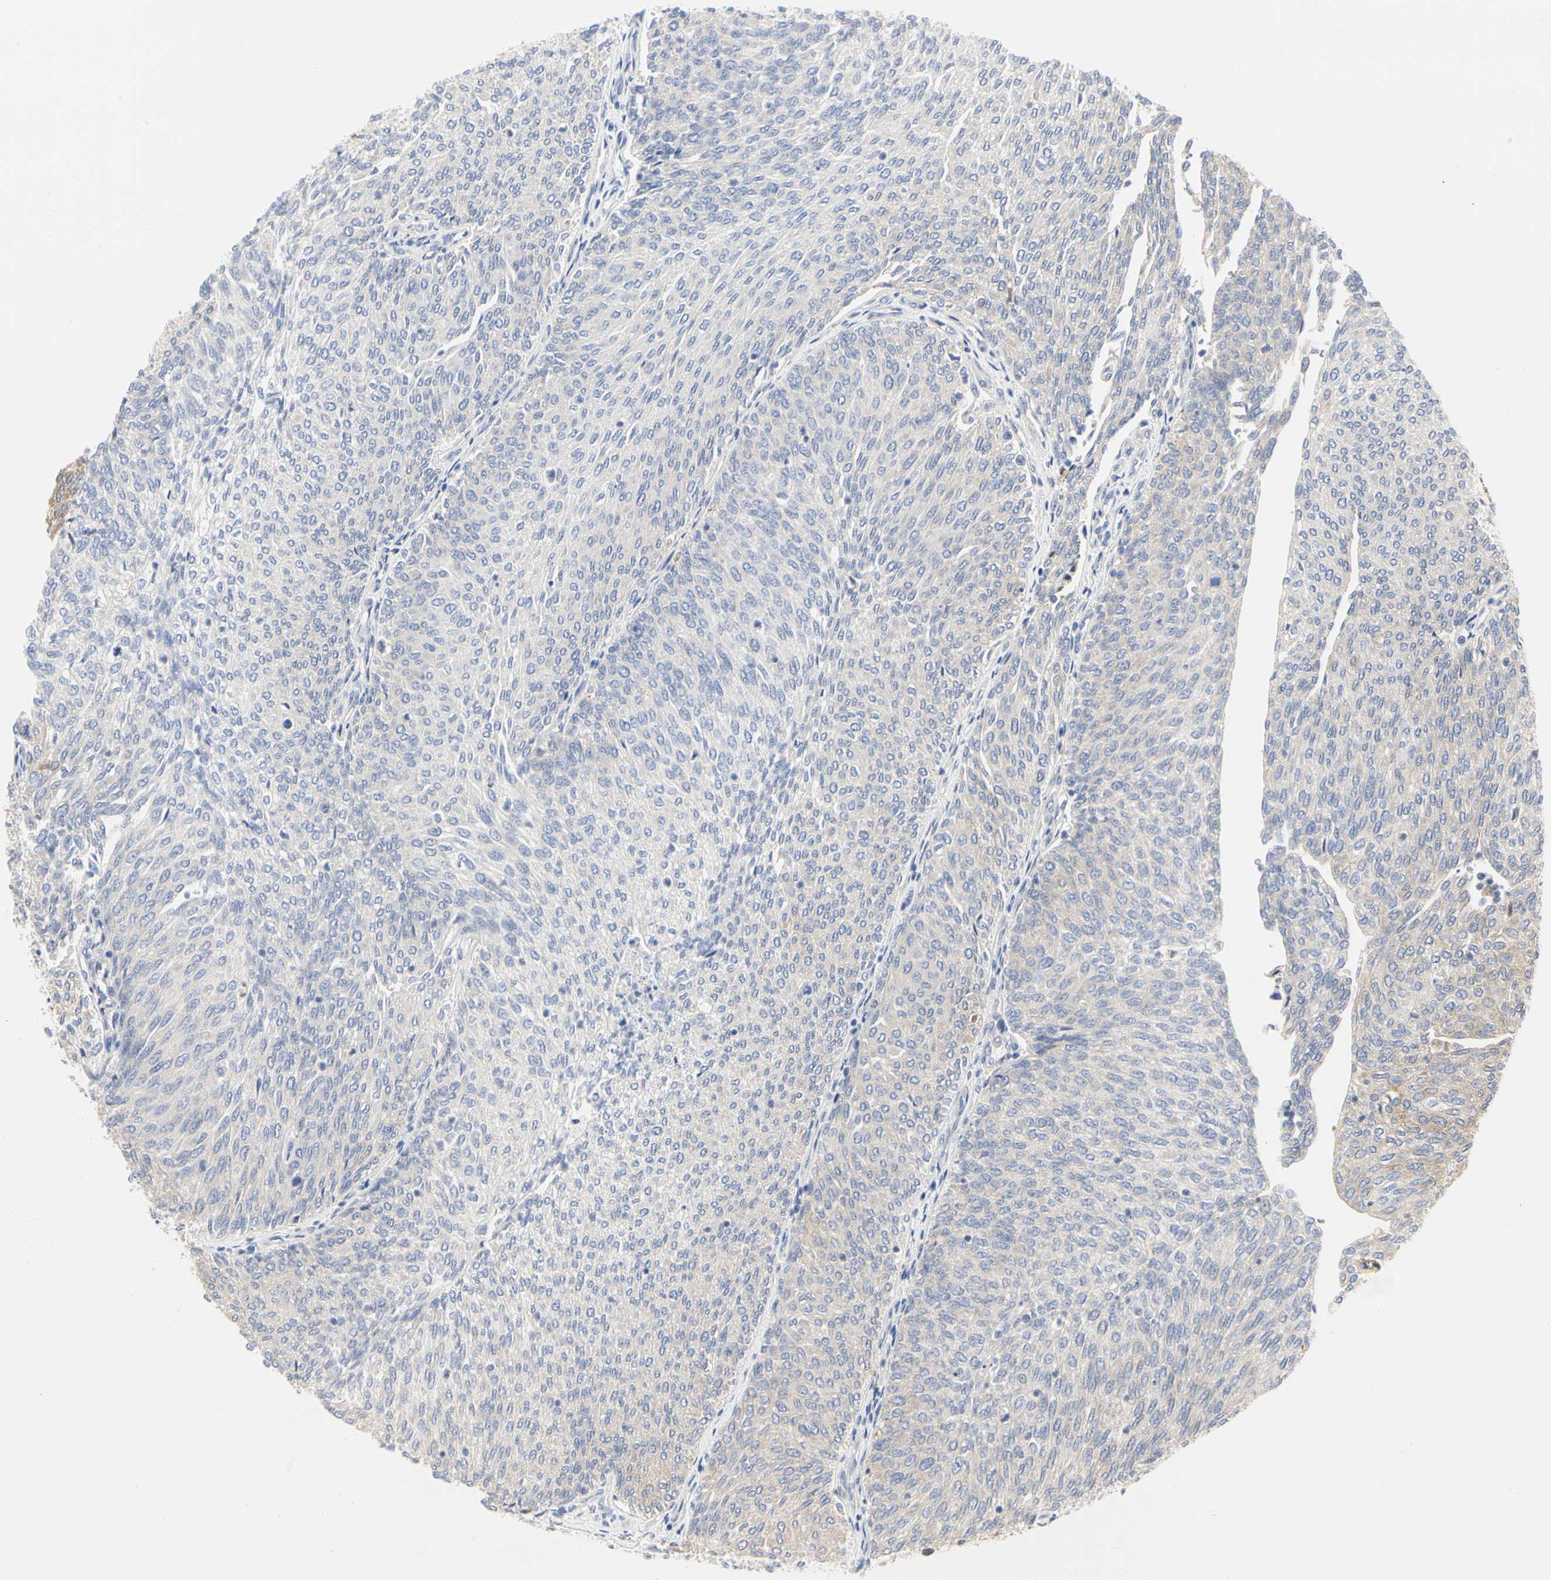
{"staining": {"intensity": "negative", "quantity": "none", "location": "none"}, "tissue": "urothelial cancer", "cell_type": "Tumor cells", "image_type": "cancer", "snomed": [{"axis": "morphology", "description": "Urothelial carcinoma, Low grade"}, {"axis": "topography", "description": "Urinary bladder"}], "caption": "DAB immunohistochemical staining of human low-grade urothelial carcinoma exhibits no significant staining in tumor cells.", "gene": "C3orf52", "patient": {"sex": "female", "age": 79}}